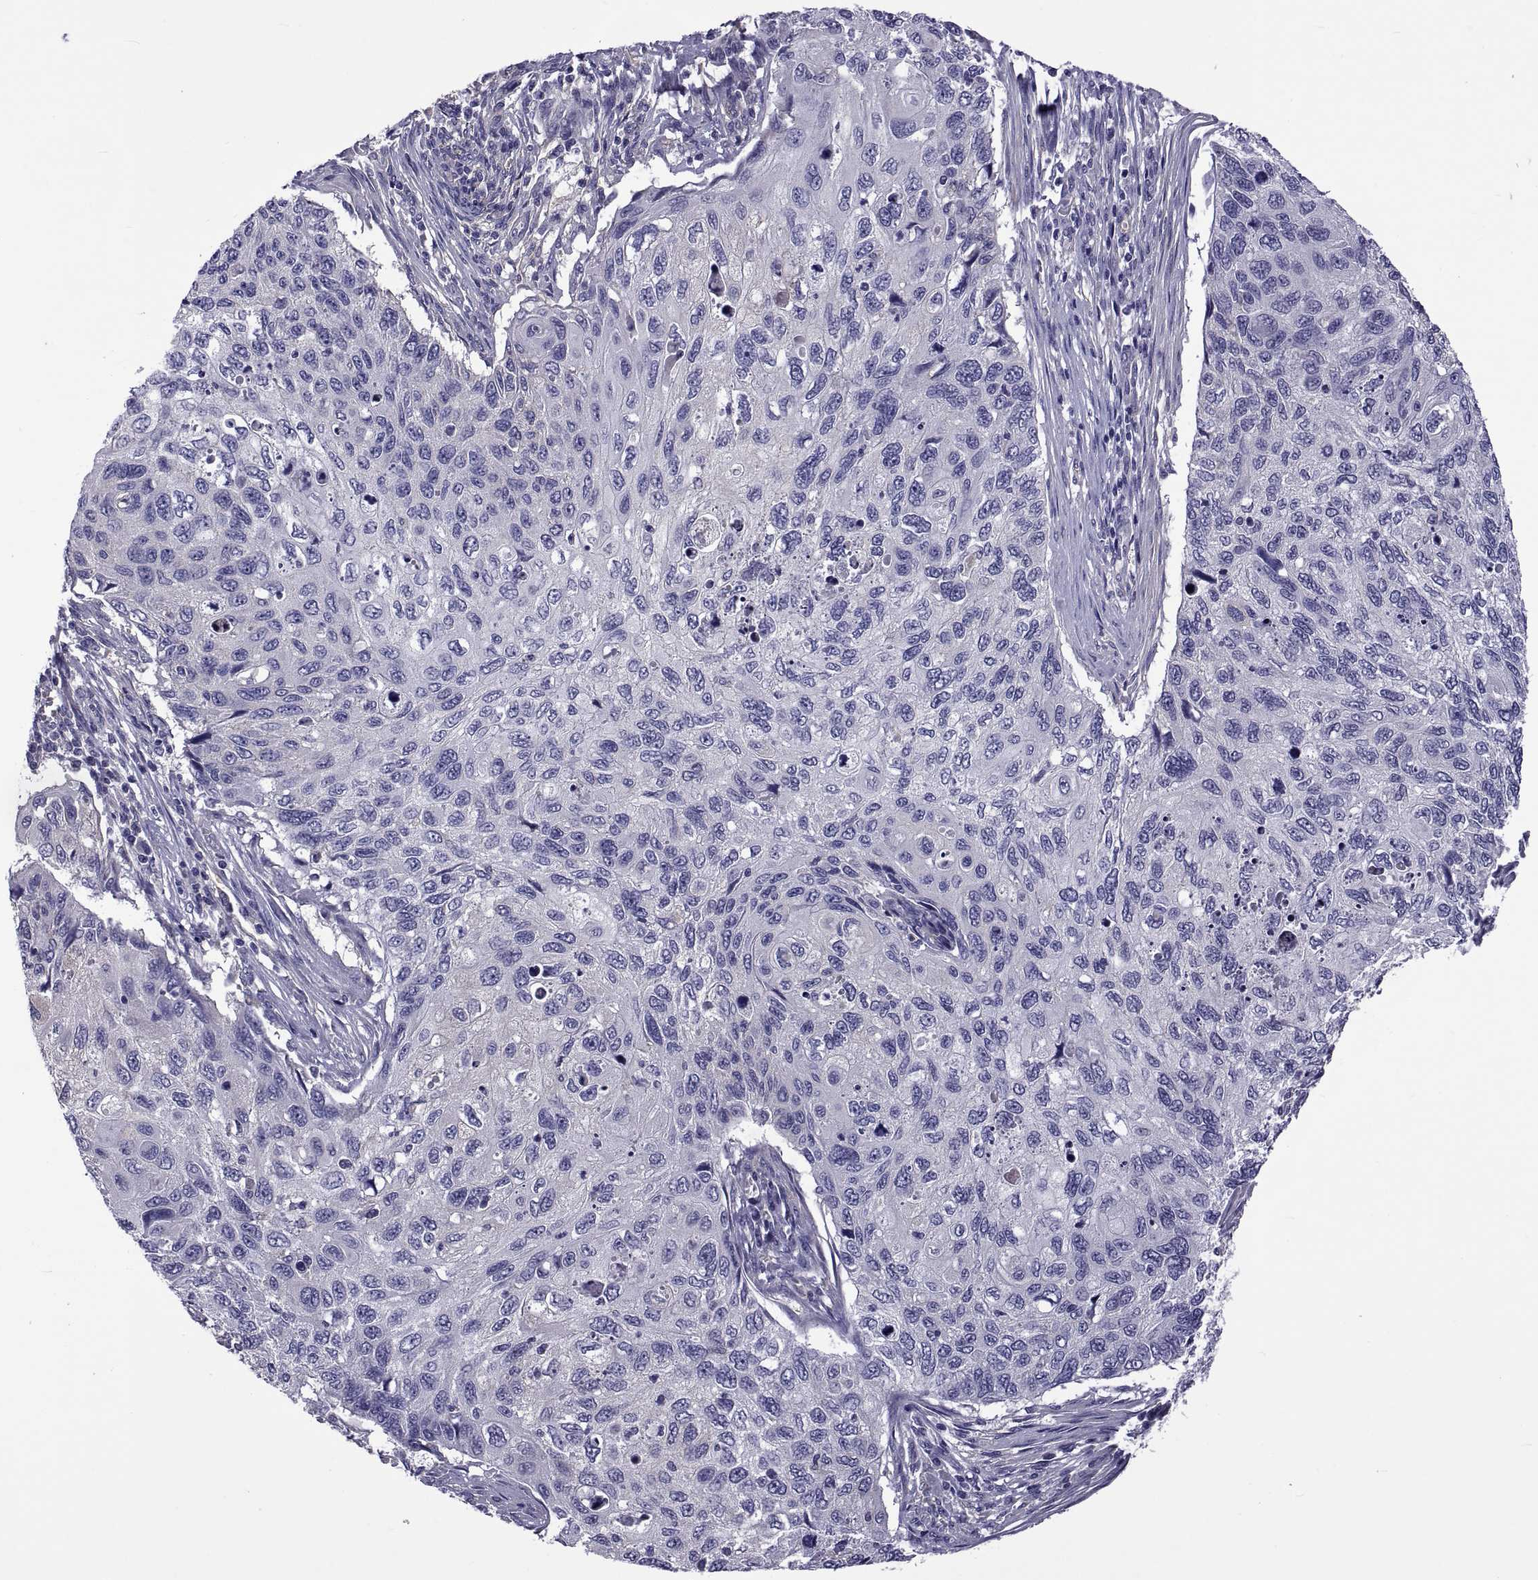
{"staining": {"intensity": "negative", "quantity": "none", "location": "none"}, "tissue": "cervical cancer", "cell_type": "Tumor cells", "image_type": "cancer", "snomed": [{"axis": "morphology", "description": "Squamous cell carcinoma, NOS"}, {"axis": "topography", "description": "Cervix"}], "caption": "Immunohistochemistry photomicrograph of squamous cell carcinoma (cervical) stained for a protein (brown), which reveals no positivity in tumor cells. (DAB (3,3'-diaminobenzidine) IHC visualized using brightfield microscopy, high magnification).", "gene": "TMC3", "patient": {"sex": "female", "age": 70}}